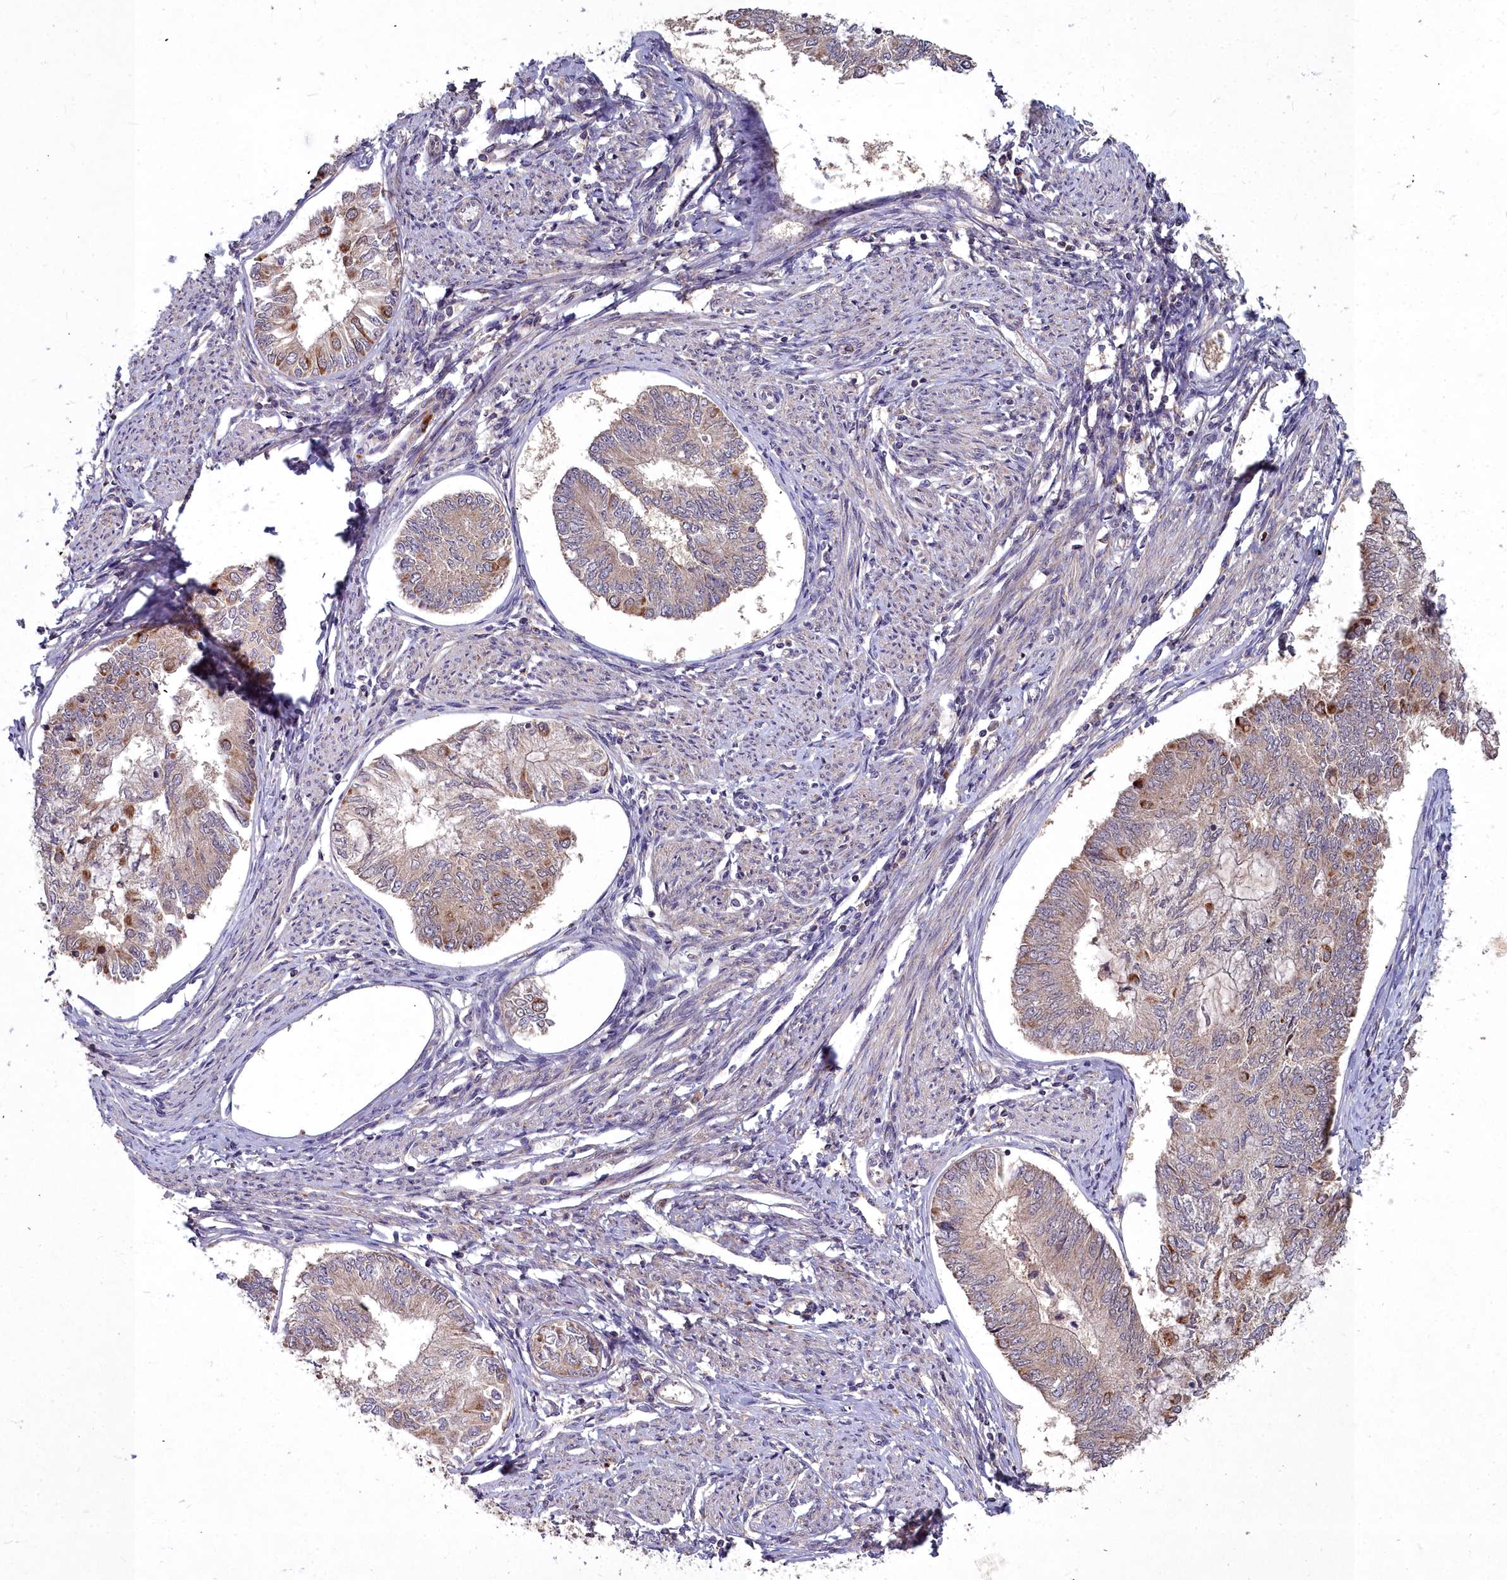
{"staining": {"intensity": "moderate", "quantity": "25%-75%", "location": "cytoplasmic/membranous"}, "tissue": "endometrial cancer", "cell_type": "Tumor cells", "image_type": "cancer", "snomed": [{"axis": "morphology", "description": "Adenocarcinoma, NOS"}, {"axis": "topography", "description": "Endometrium"}], "caption": "About 25%-75% of tumor cells in endometrial cancer demonstrate moderate cytoplasmic/membranous protein positivity as visualized by brown immunohistochemical staining.", "gene": "MICU2", "patient": {"sex": "female", "age": 68}}